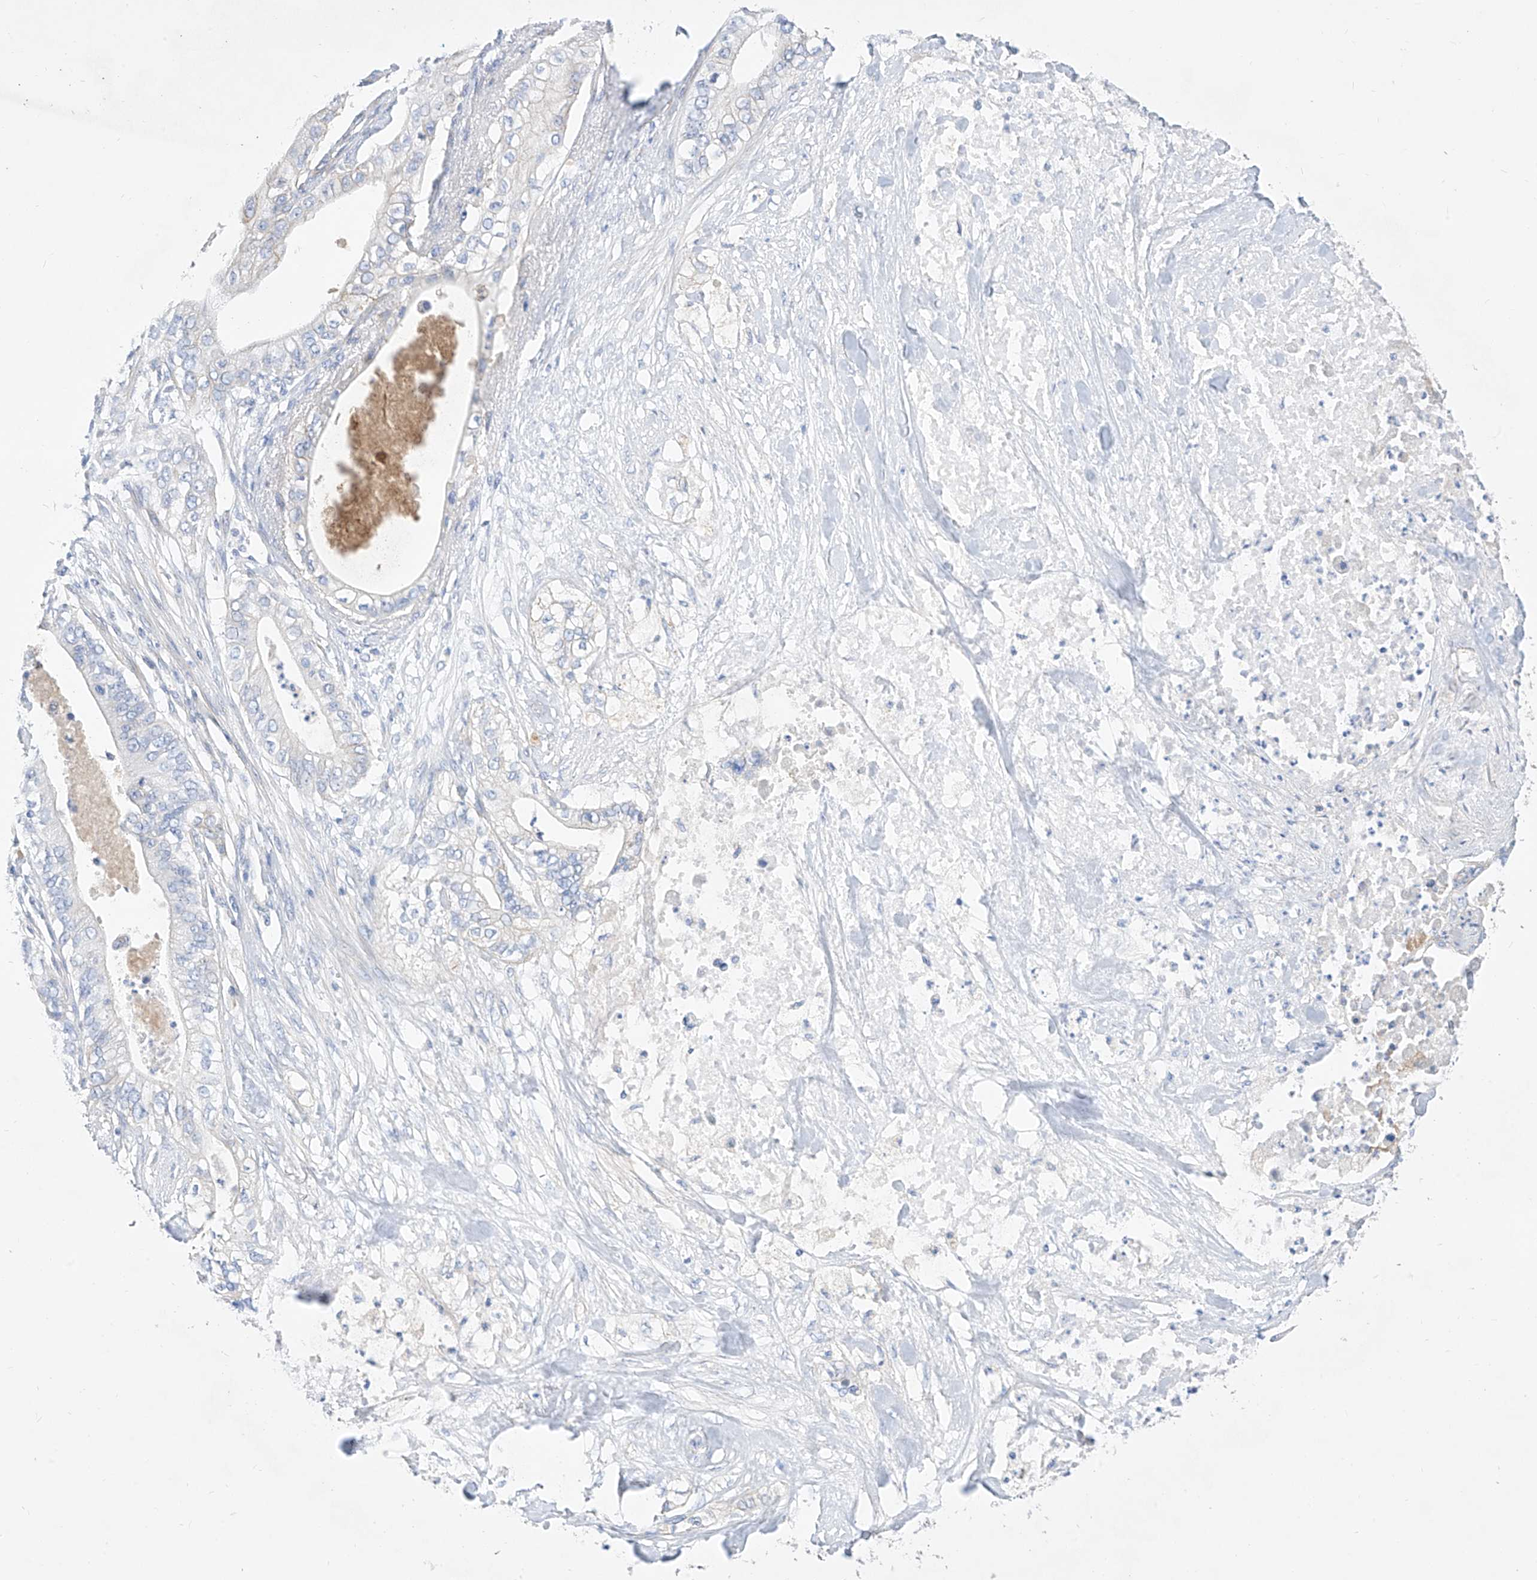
{"staining": {"intensity": "negative", "quantity": "none", "location": "none"}, "tissue": "pancreatic cancer", "cell_type": "Tumor cells", "image_type": "cancer", "snomed": [{"axis": "morphology", "description": "Adenocarcinoma, NOS"}, {"axis": "topography", "description": "Pancreas"}], "caption": "This is an immunohistochemistry (IHC) image of pancreatic cancer. There is no expression in tumor cells.", "gene": "SCGB2A1", "patient": {"sex": "female", "age": 78}}